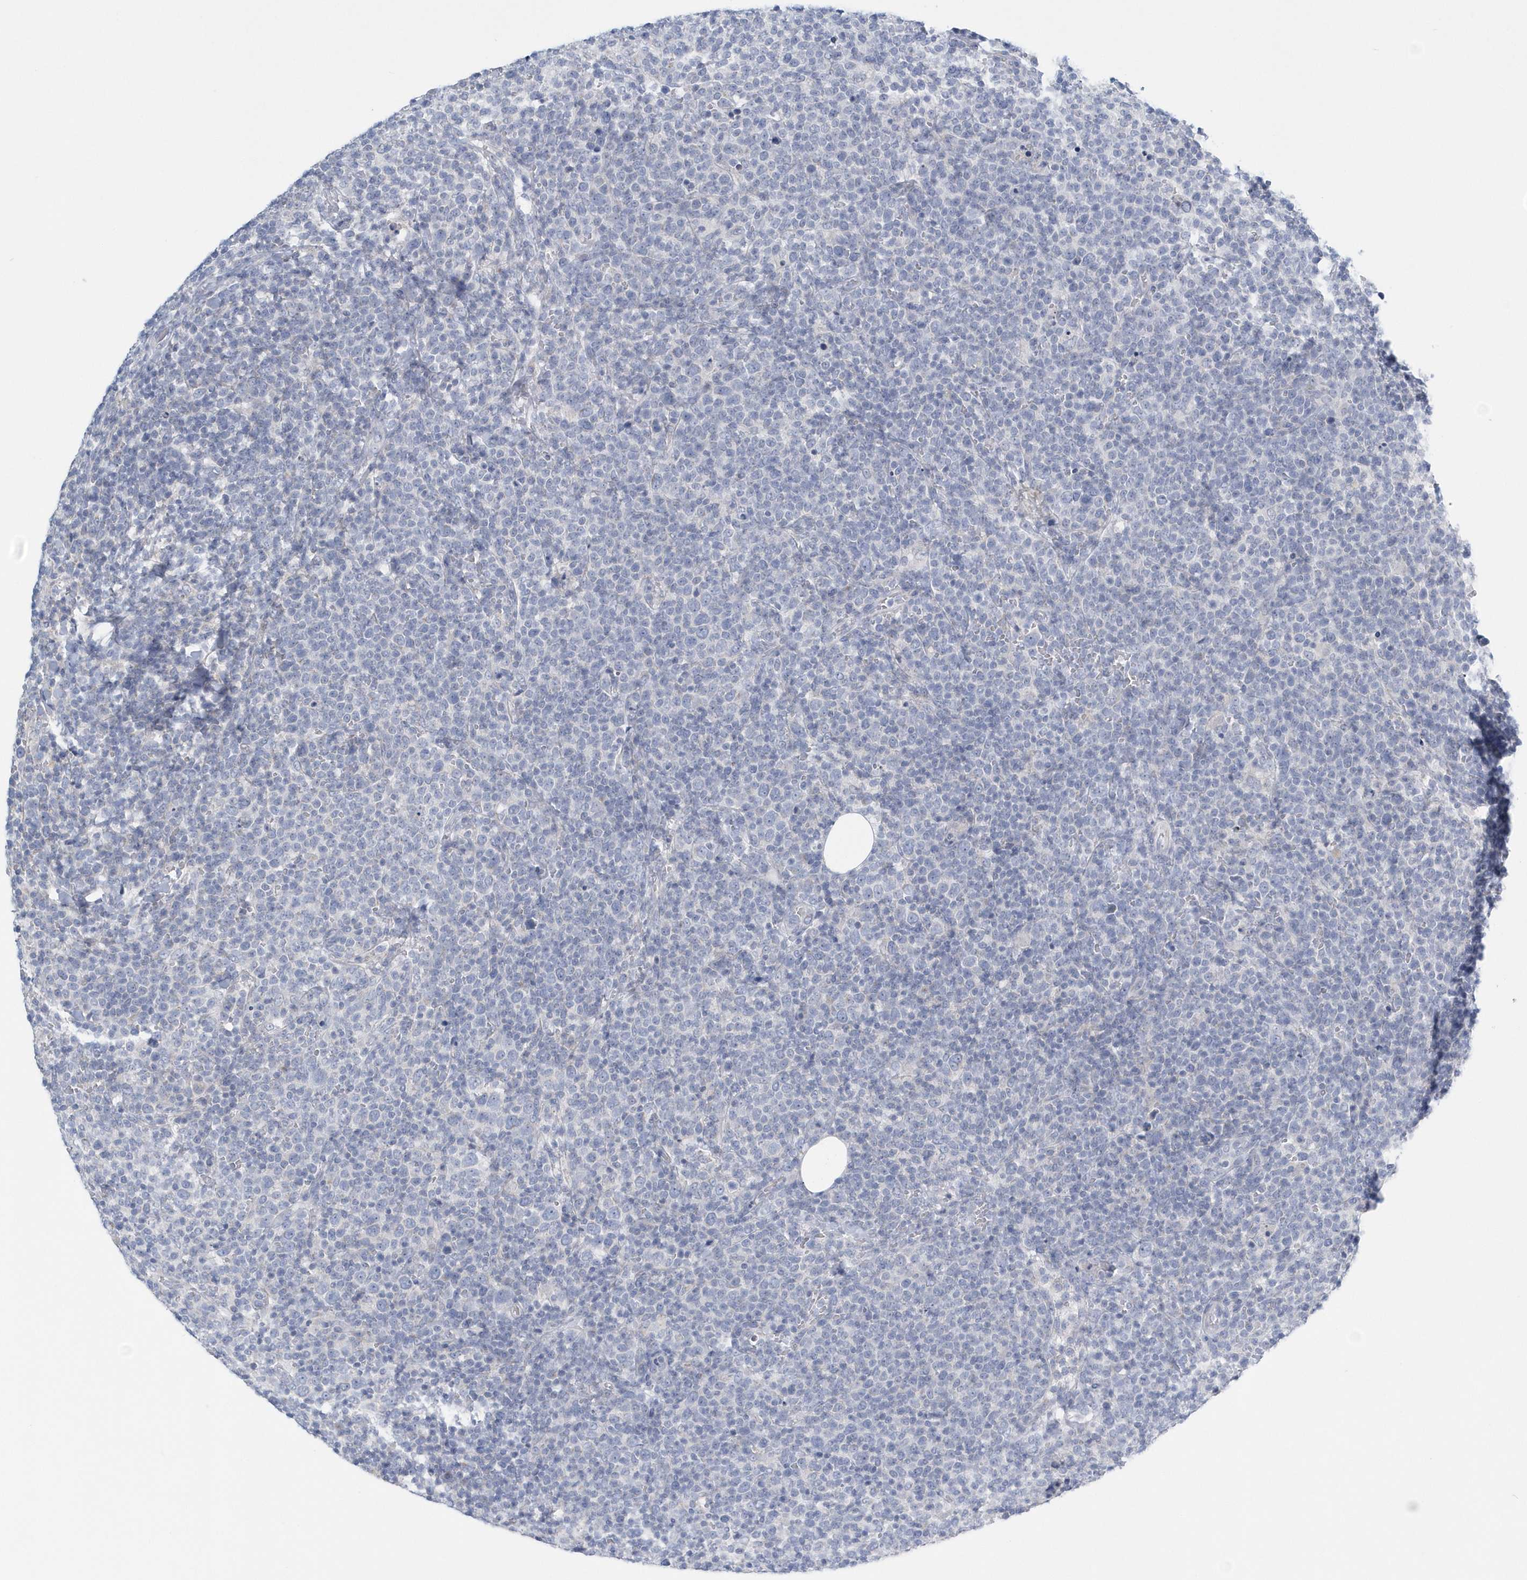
{"staining": {"intensity": "negative", "quantity": "none", "location": "none"}, "tissue": "lymphoma", "cell_type": "Tumor cells", "image_type": "cancer", "snomed": [{"axis": "morphology", "description": "Malignant lymphoma, non-Hodgkin's type, High grade"}, {"axis": "topography", "description": "Lymph node"}], "caption": "High power microscopy histopathology image of an immunohistochemistry (IHC) micrograph of malignant lymphoma, non-Hodgkin's type (high-grade), revealing no significant staining in tumor cells.", "gene": "SPATA18", "patient": {"sex": "male", "age": 61}}